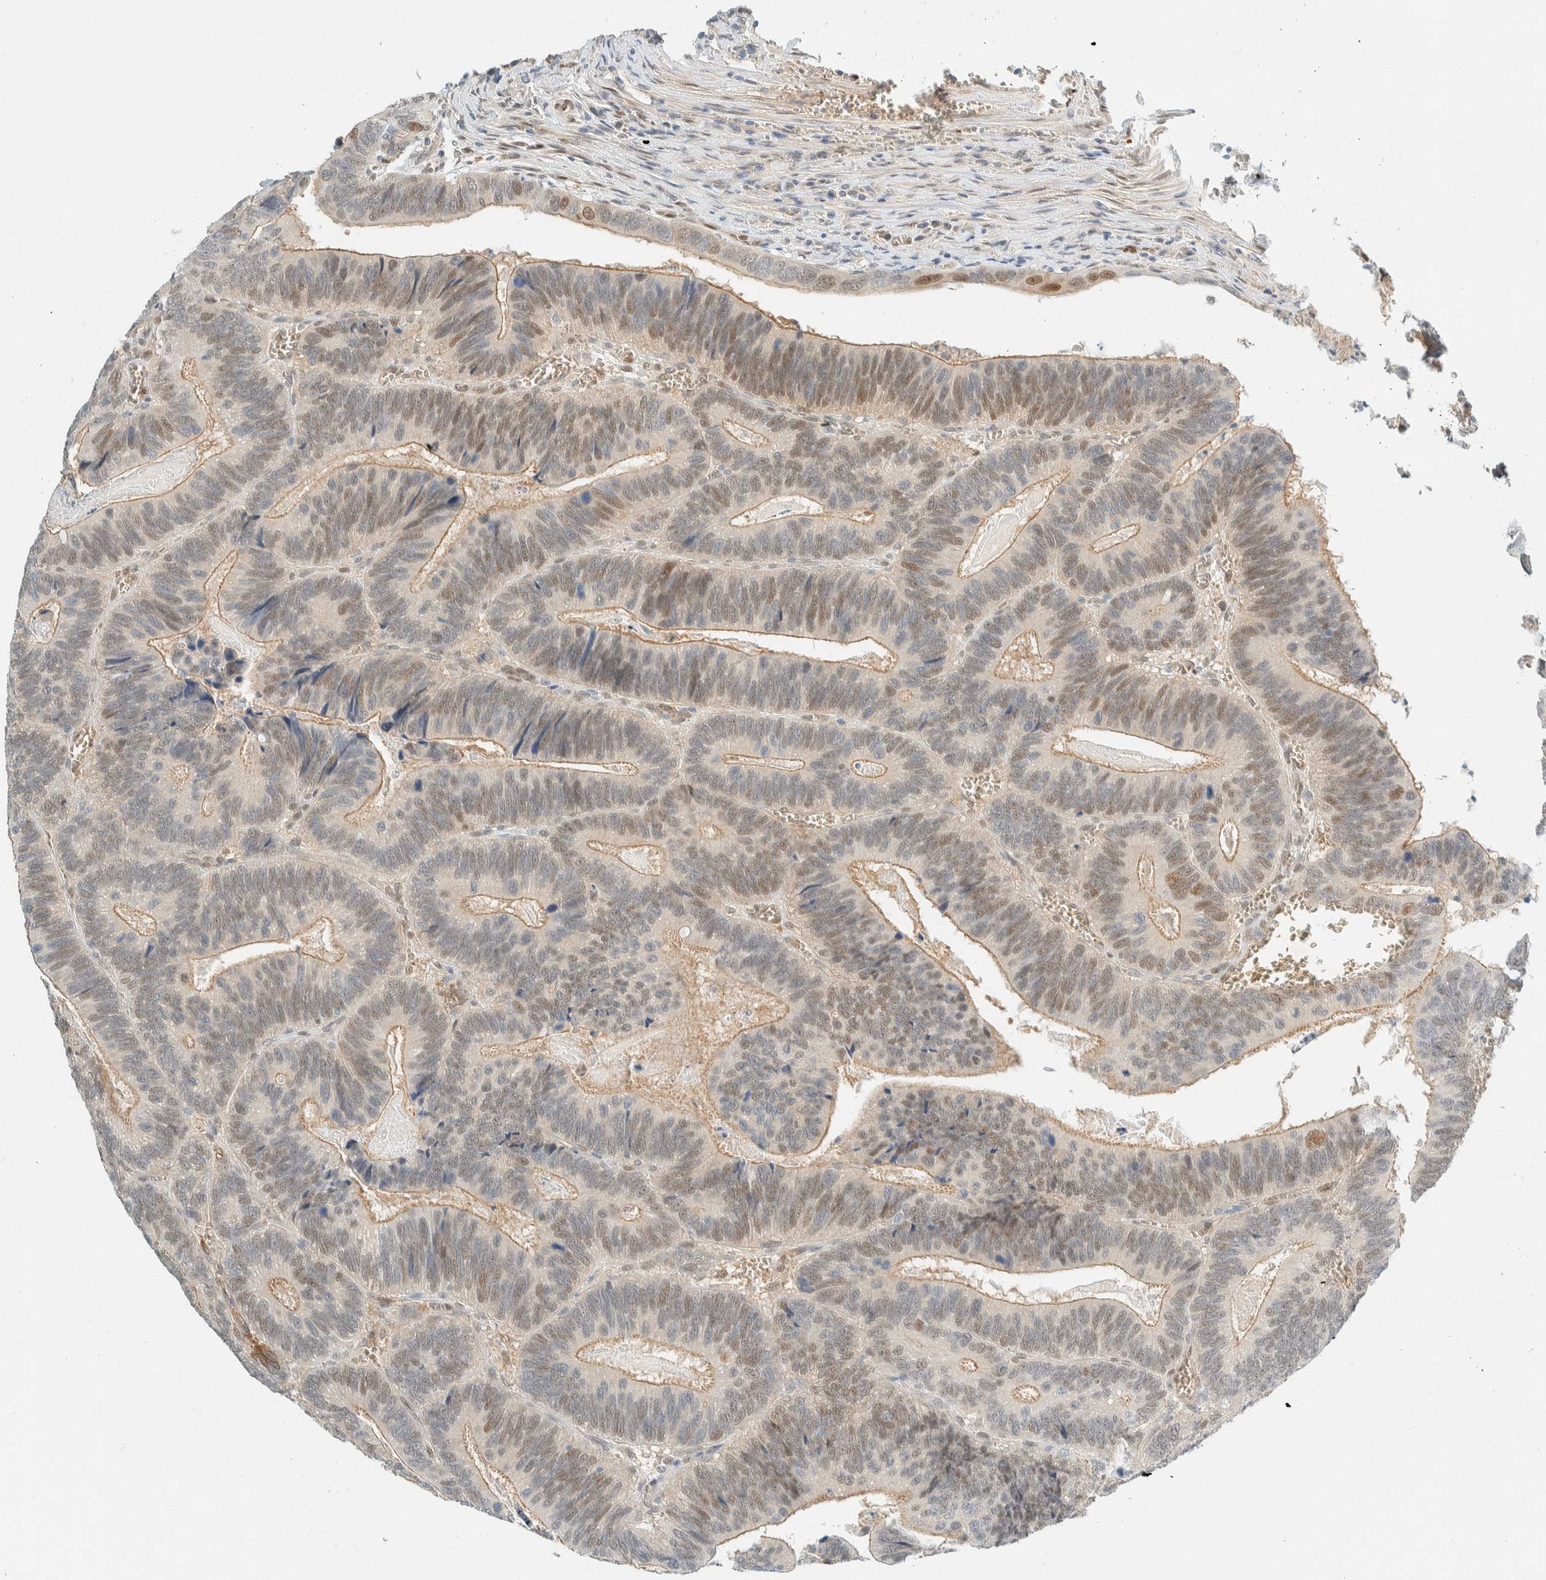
{"staining": {"intensity": "weak", "quantity": ">75%", "location": "cytoplasmic/membranous,nuclear"}, "tissue": "colorectal cancer", "cell_type": "Tumor cells", "image_type": "cancer", "snomed": [{"axis": "morphology", "description": "Inflammation, NOS"}, {"axis": "morphology", "description": "Adenocarcinoma, NOS"}, {"axis": "topography", "description": "Colon"}], "caption": "Weak cytoplasmic/membranous and nuclear staining is seen in about >75% of tumor cells in colorectal adenocarcinoma.", "gene": "TSTD2", "patient": {"sex": "male", "age": 72}}